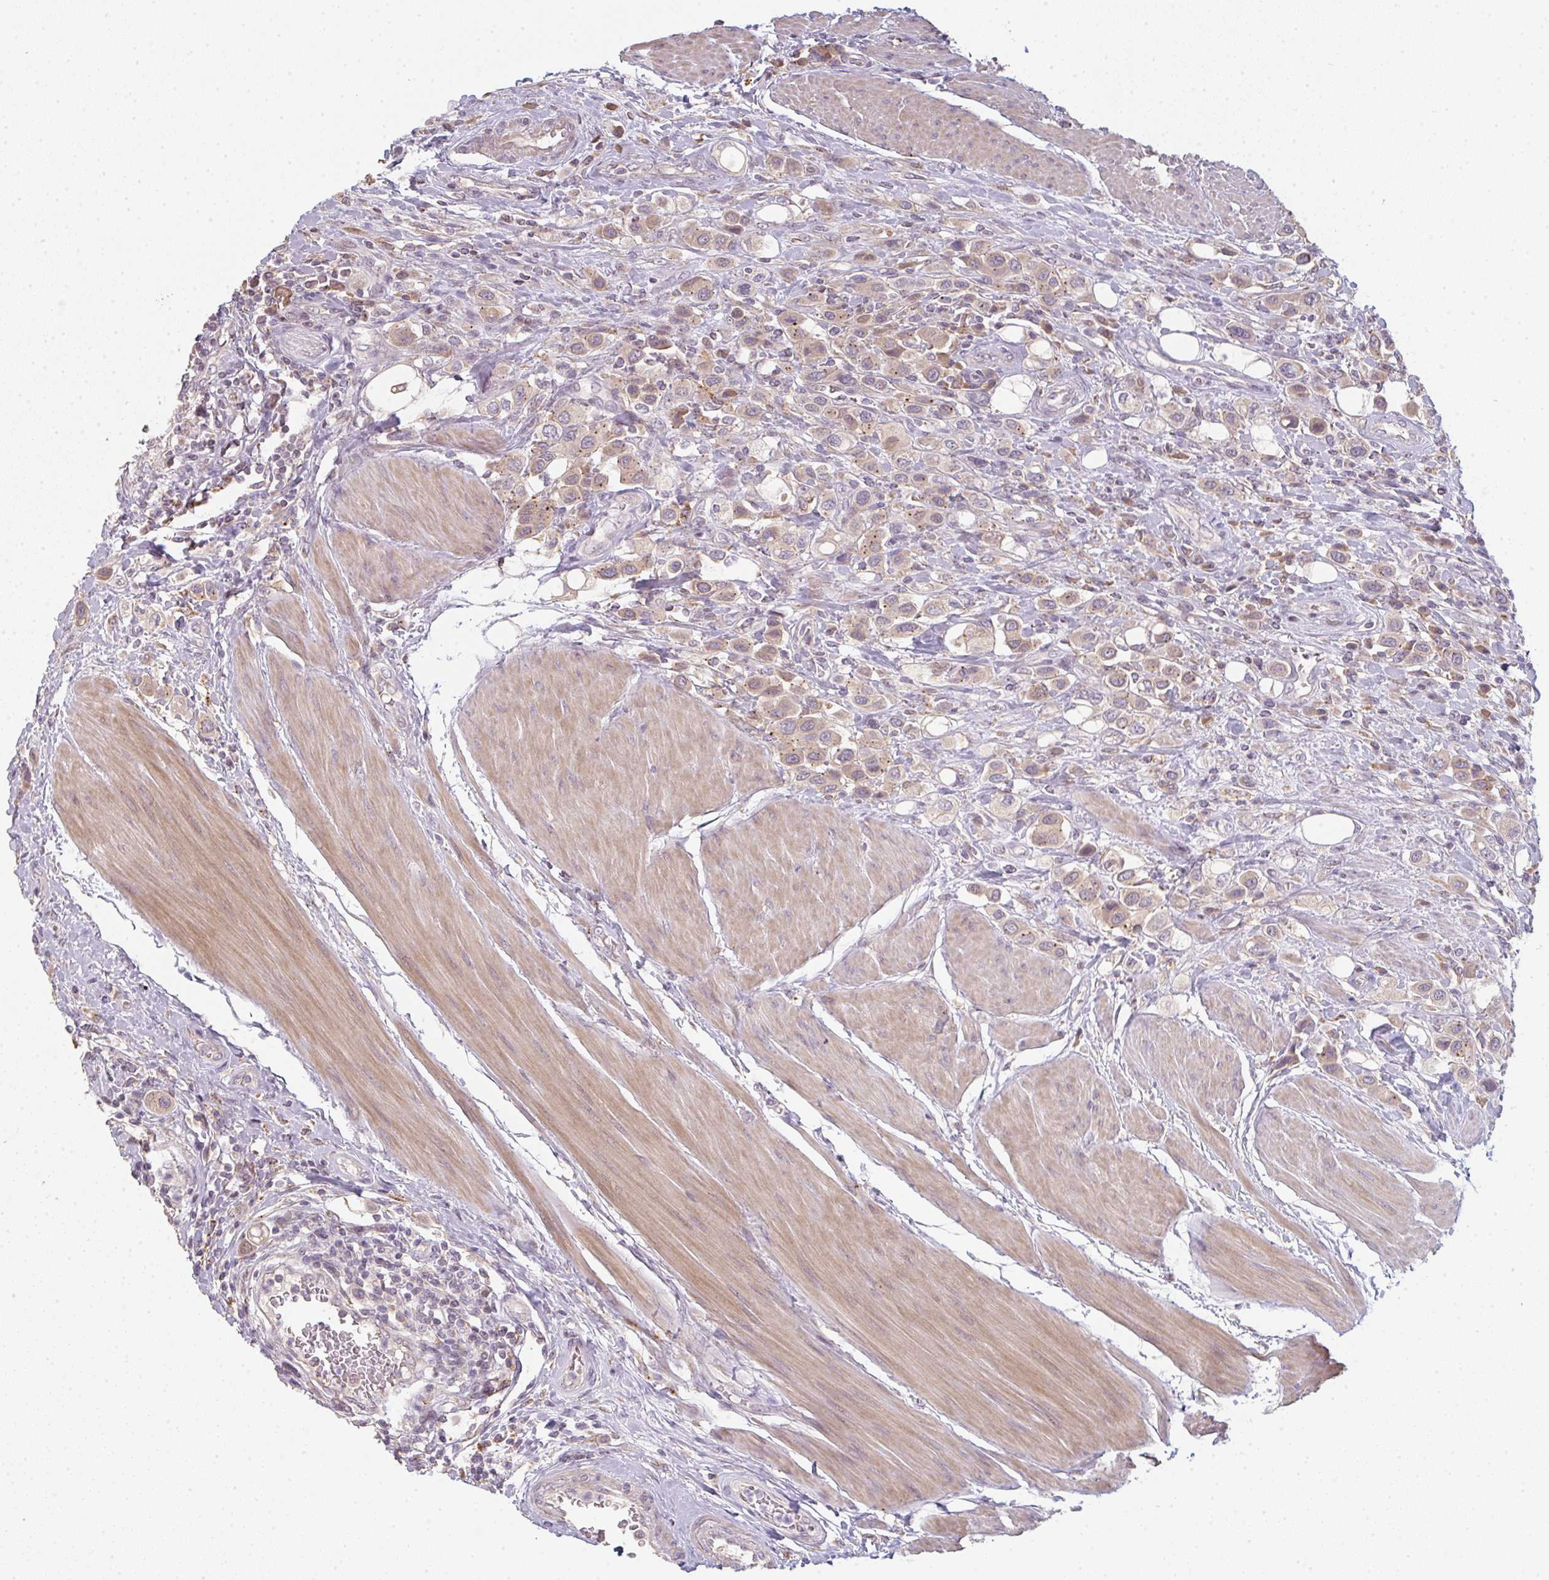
{"staining": {"intensity": "weak", "quantity": ">75%", "location": "cytoplasmic/membranous"}, "tissue": "urothelial cancer", "cell_type": "Tumor cells", "image_type": "cancer", "snomed": [{"axis": "morphology", "description": "Urothelial carcinoma, High grade"}, {"axis": "topography", "description": "Urinary bladder"}], "caption": "Protein expression analysis of urothelial cancer reveals weak cytoplasmic/membranous positivity in about >75% of tumor cells. The staining is performed using DAB (3,3'-diaminobenzidine) brown chromogen to label protein expression. The nuclei are counter-stained blue using hematoxylin.", "gene": "TMEM237", "patient": {"sex": "male", "age": 50}}